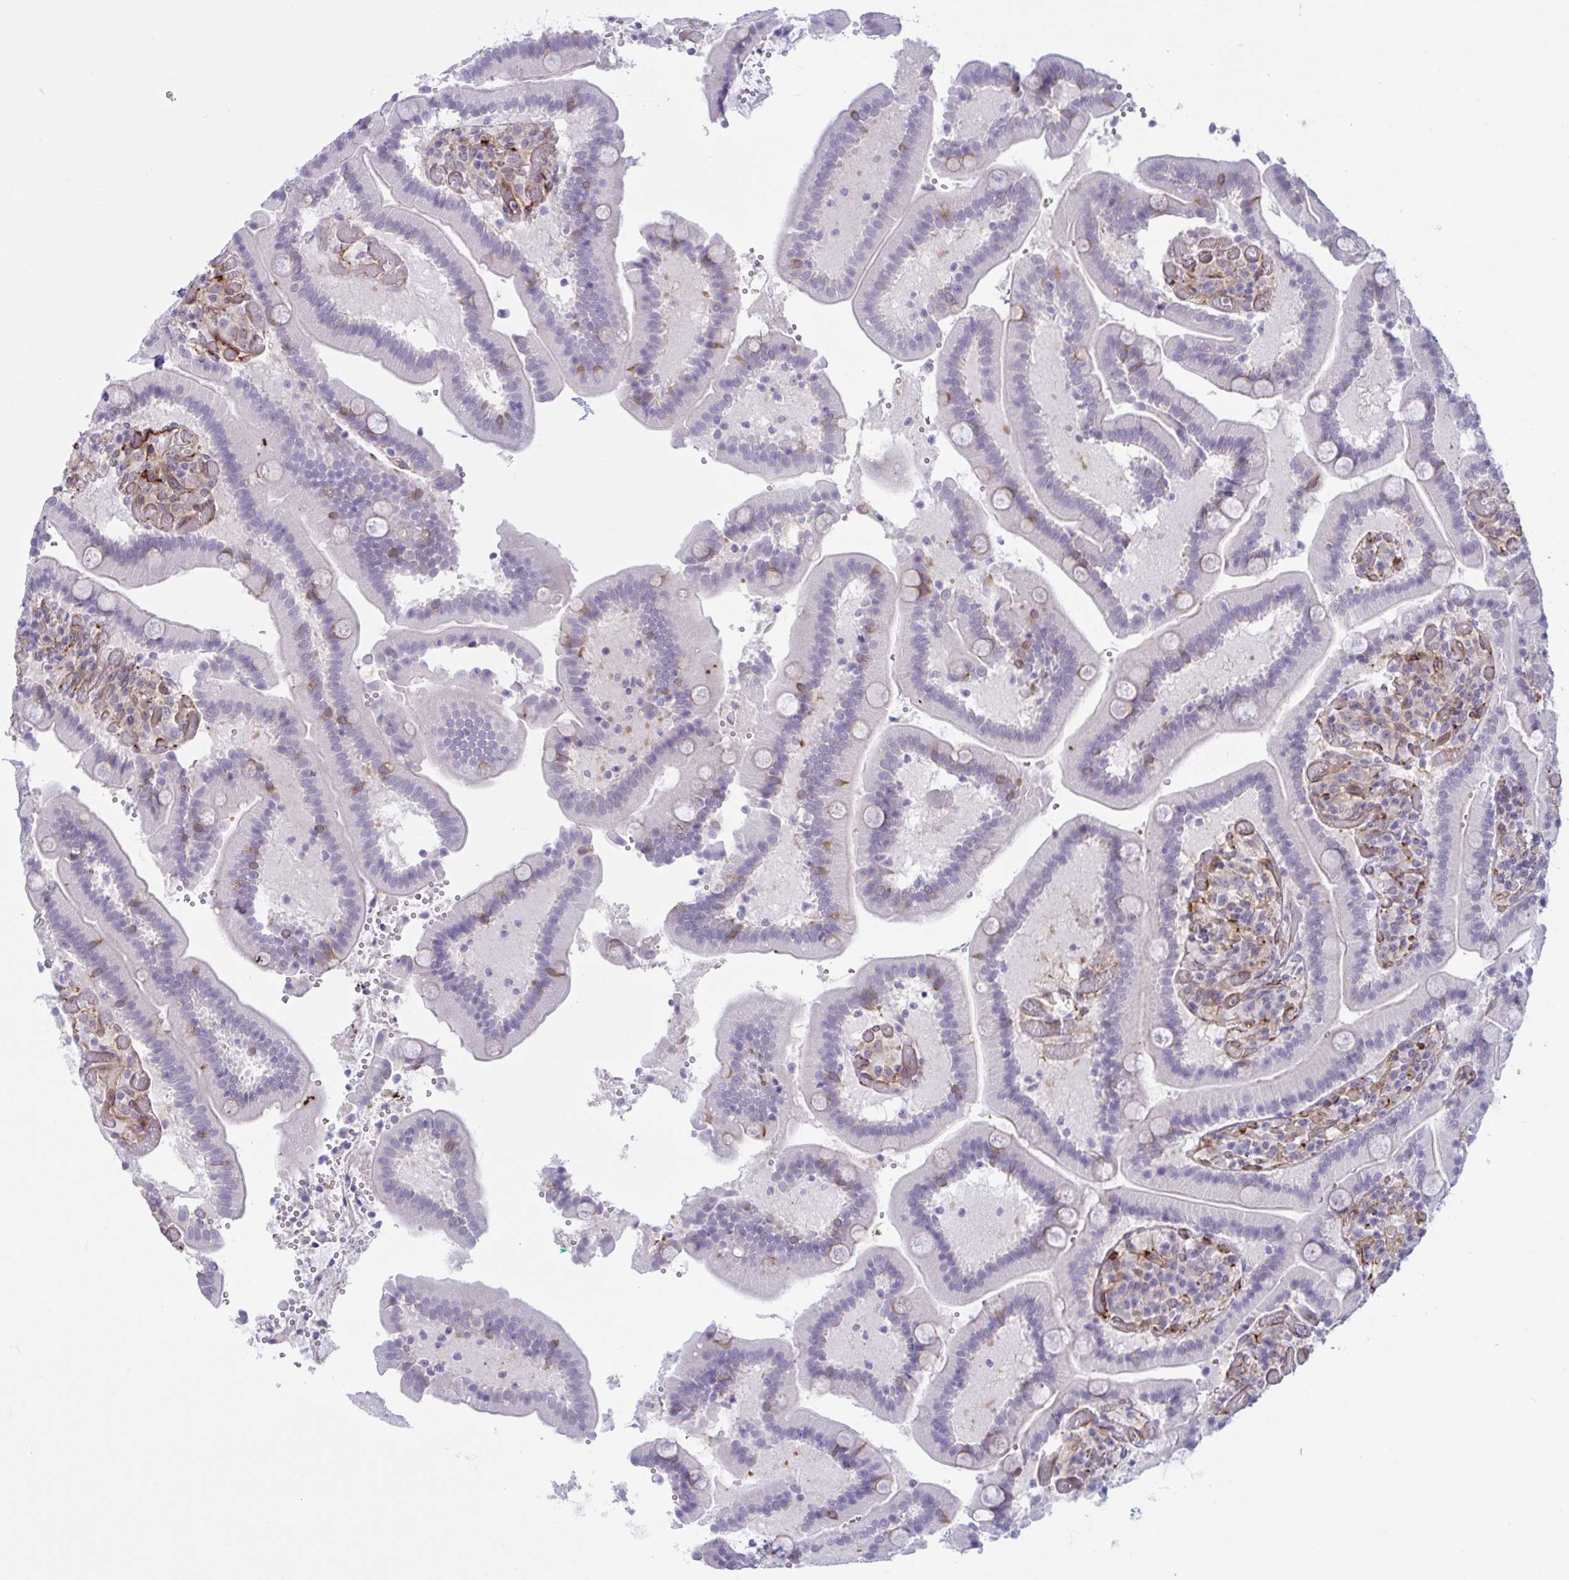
{"staining": {"intensity": "moderate", "quantity": "<25%", "location": "cytoplasmic/membranous"}, "tissue": "duodenum", "cell_type": "Glandular cells", "image_type": "normal", "snomed": [{"axis": "morphology", "description": "Normal tissue, NOS"}, {"axis": "topography", "description": "Duodenum"}], "caption": "Immunohistochemistry (DAB (3,3'-diaminobenzidine)) staining of benign duodenum displays moderate cytoplasmic/membranous protein staining in about <25% of glandular cells.", "gene": "PRRT4", "patient": {"sex": "female", "age": 62}}